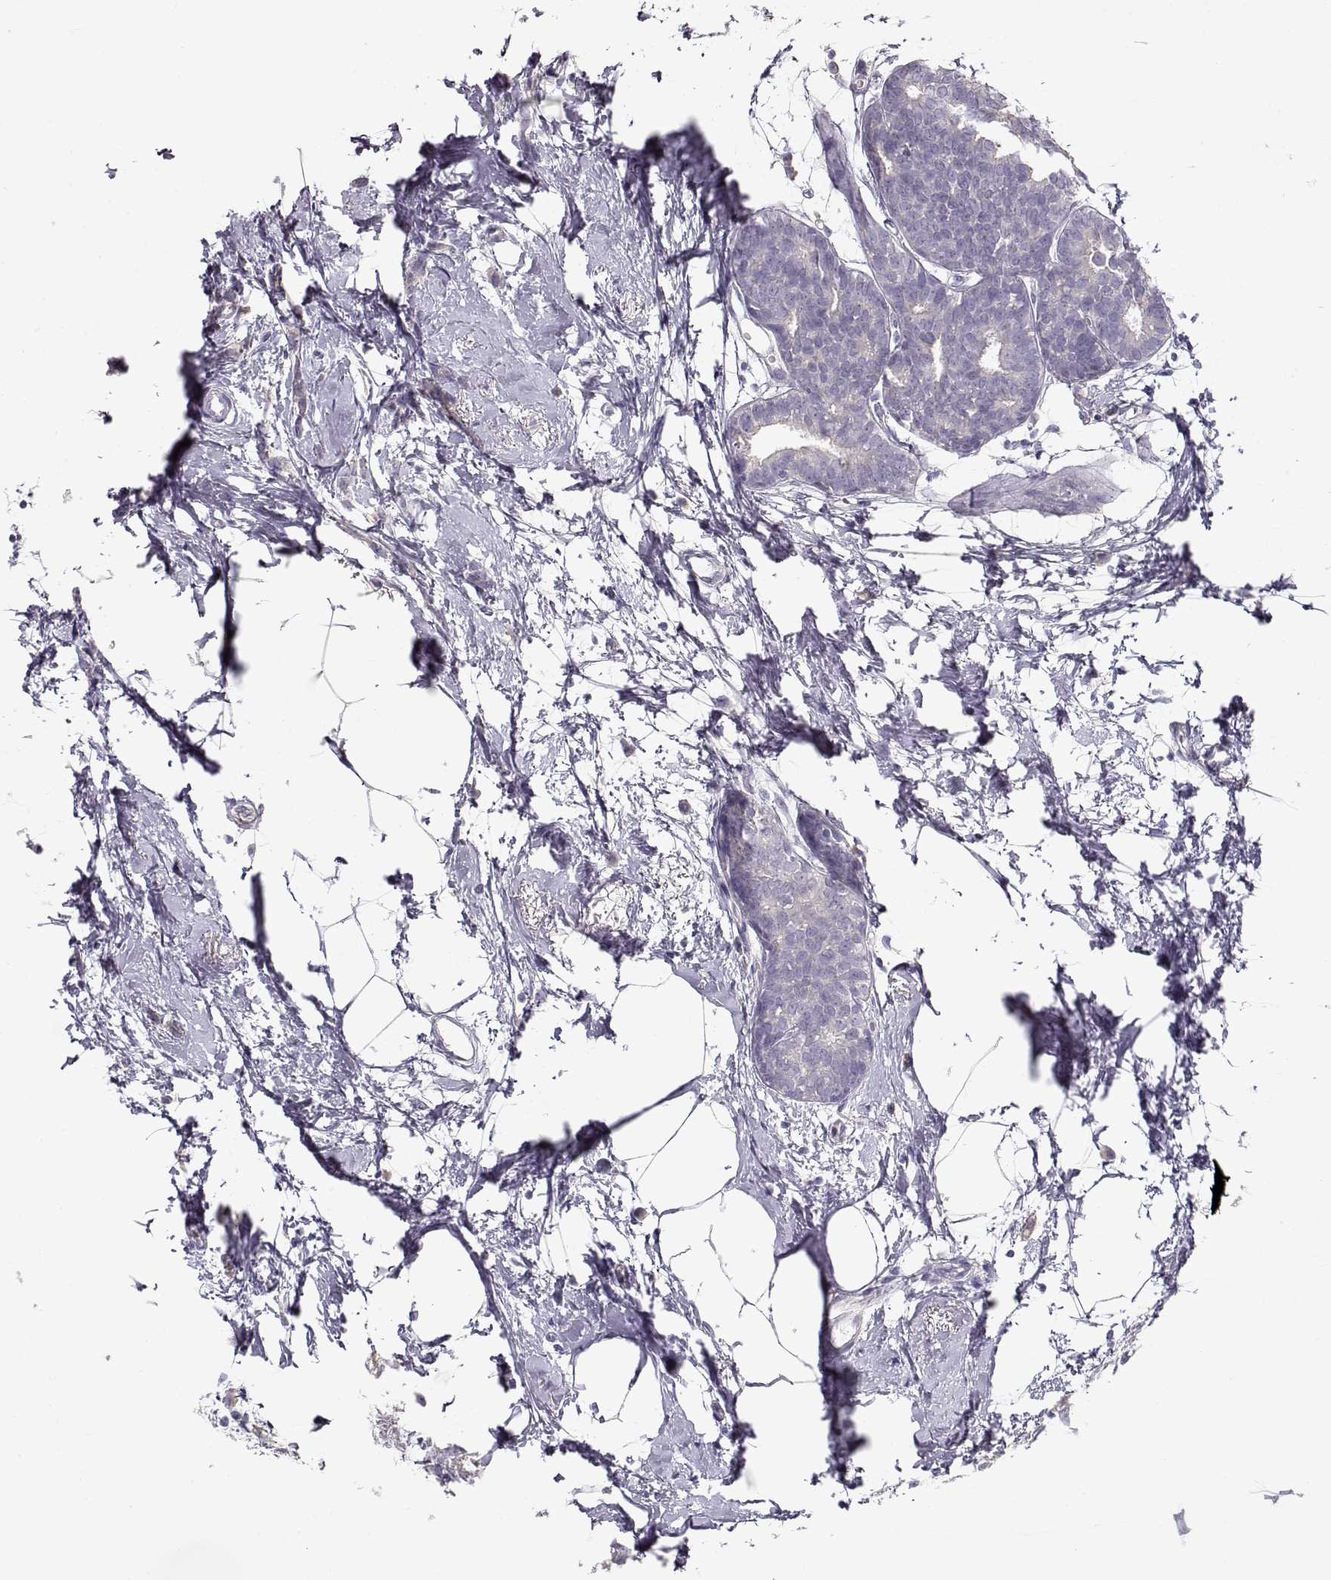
{"staining": {"intensity": "negative", "quantity": "none", "location": "none"}, "tissue": "breast cancer", "cell_type": "Tumor cells", "image_type": "cancer", "snomed": [{"axis": "morphology", "description": "Duct carcinoma"}, {"axis": "topography", "description": "Breast"}], "caption": "Immunohistochemistry photomicrograph of neoplastic tissue: human breast cancer stained with DAB shows no significant protein expression in tumor cells.", "gene": "GLIPR1L2", "patient": {"sex": "female", "age": 40}}